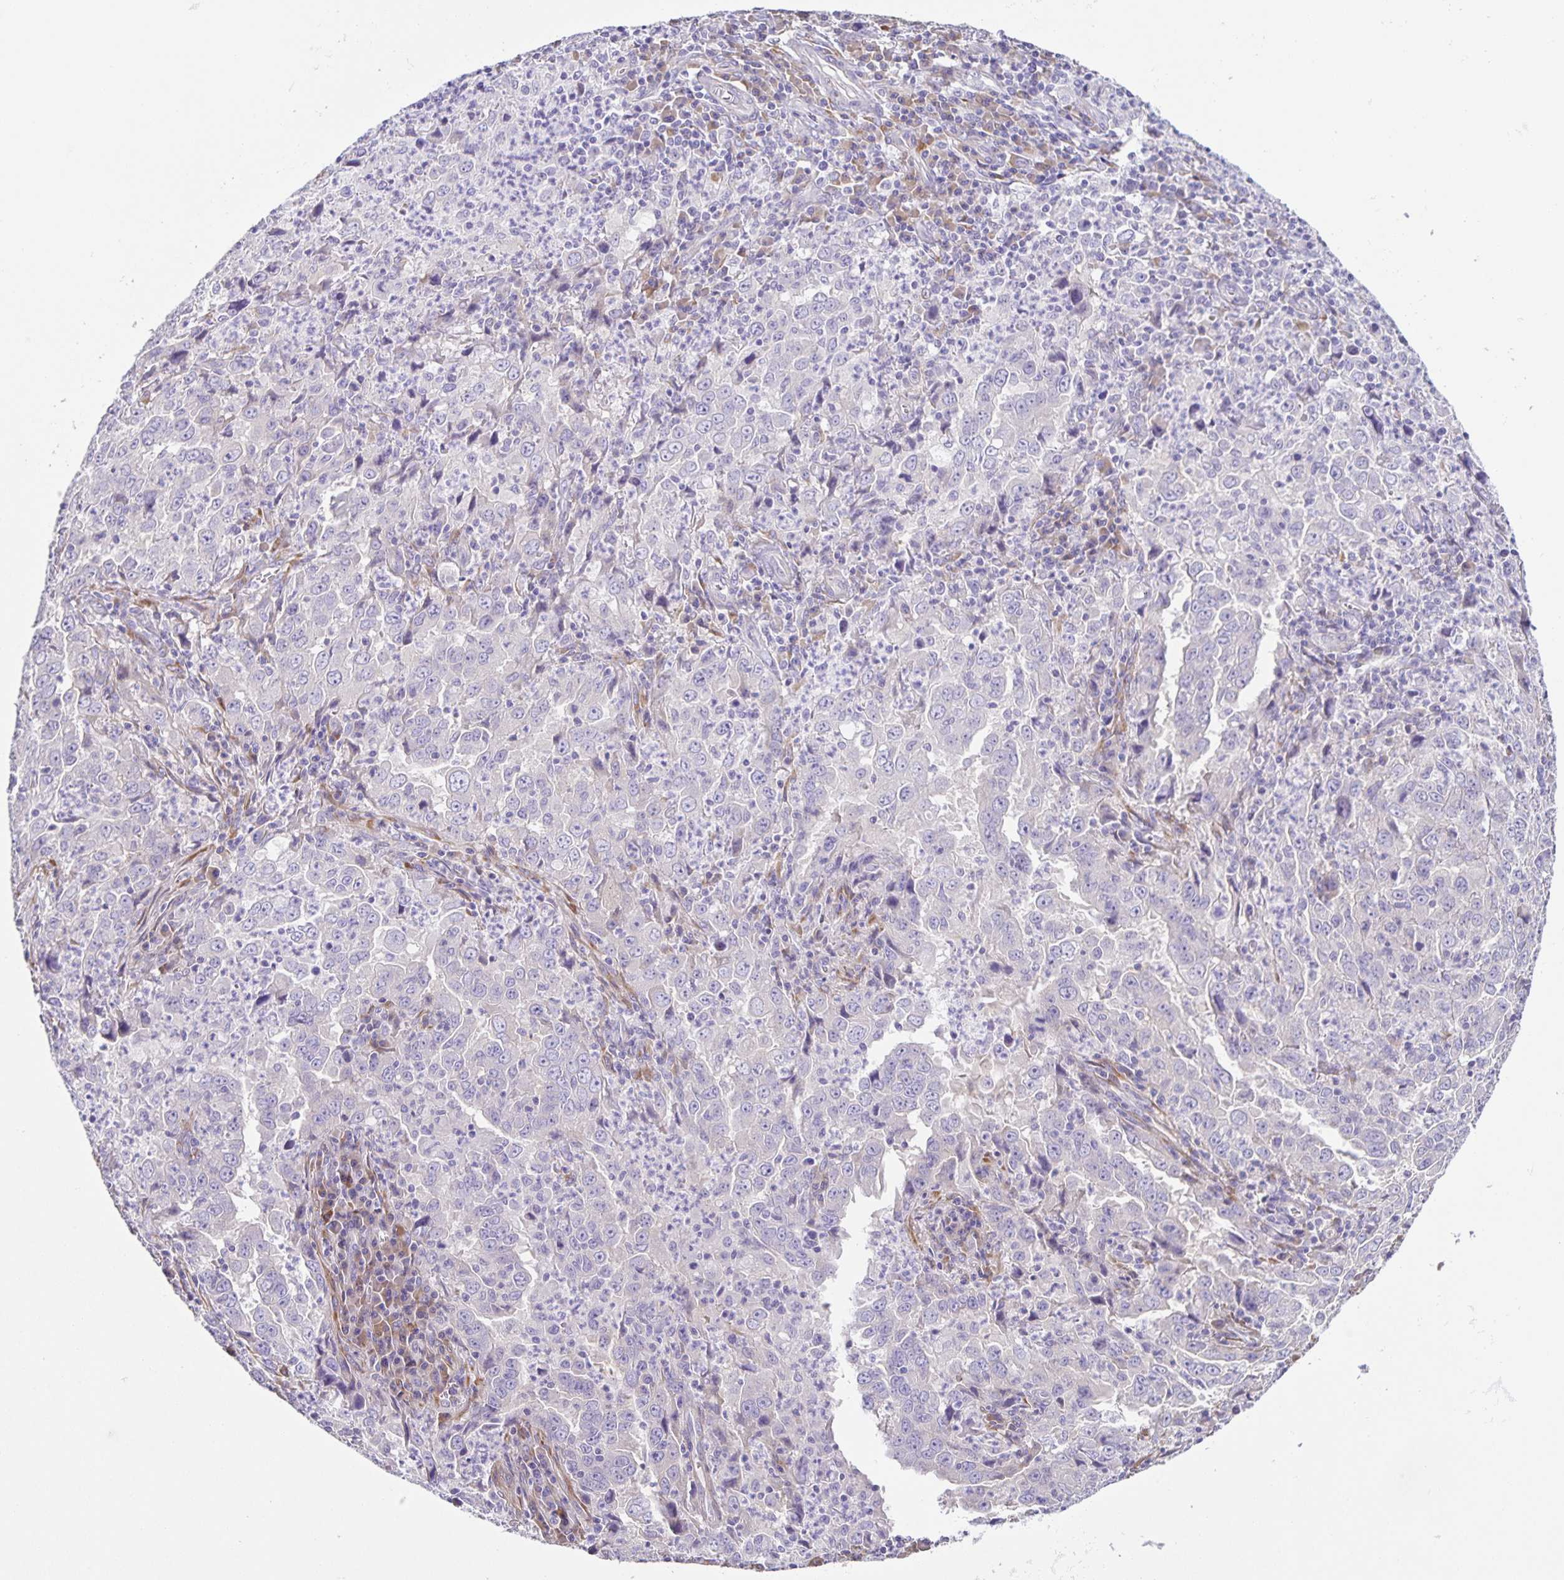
{"staining": {"intensity": "negative", "quantity": "none", "location": "none"}, "tissue": "lung cancer", "cell_type": "Tumor cells", "image_type": "cancer", "snomed": [{"axis": "morphology", "description": "Adenocarcinoma, NOS"}, {"axis": "topography", "description": "Lung"}], "caption": "The histopathology image shows no staining of tumor cells in lung cancer.", "gene": "PRR36", "patient": {"sex": "male", "age": 67}}